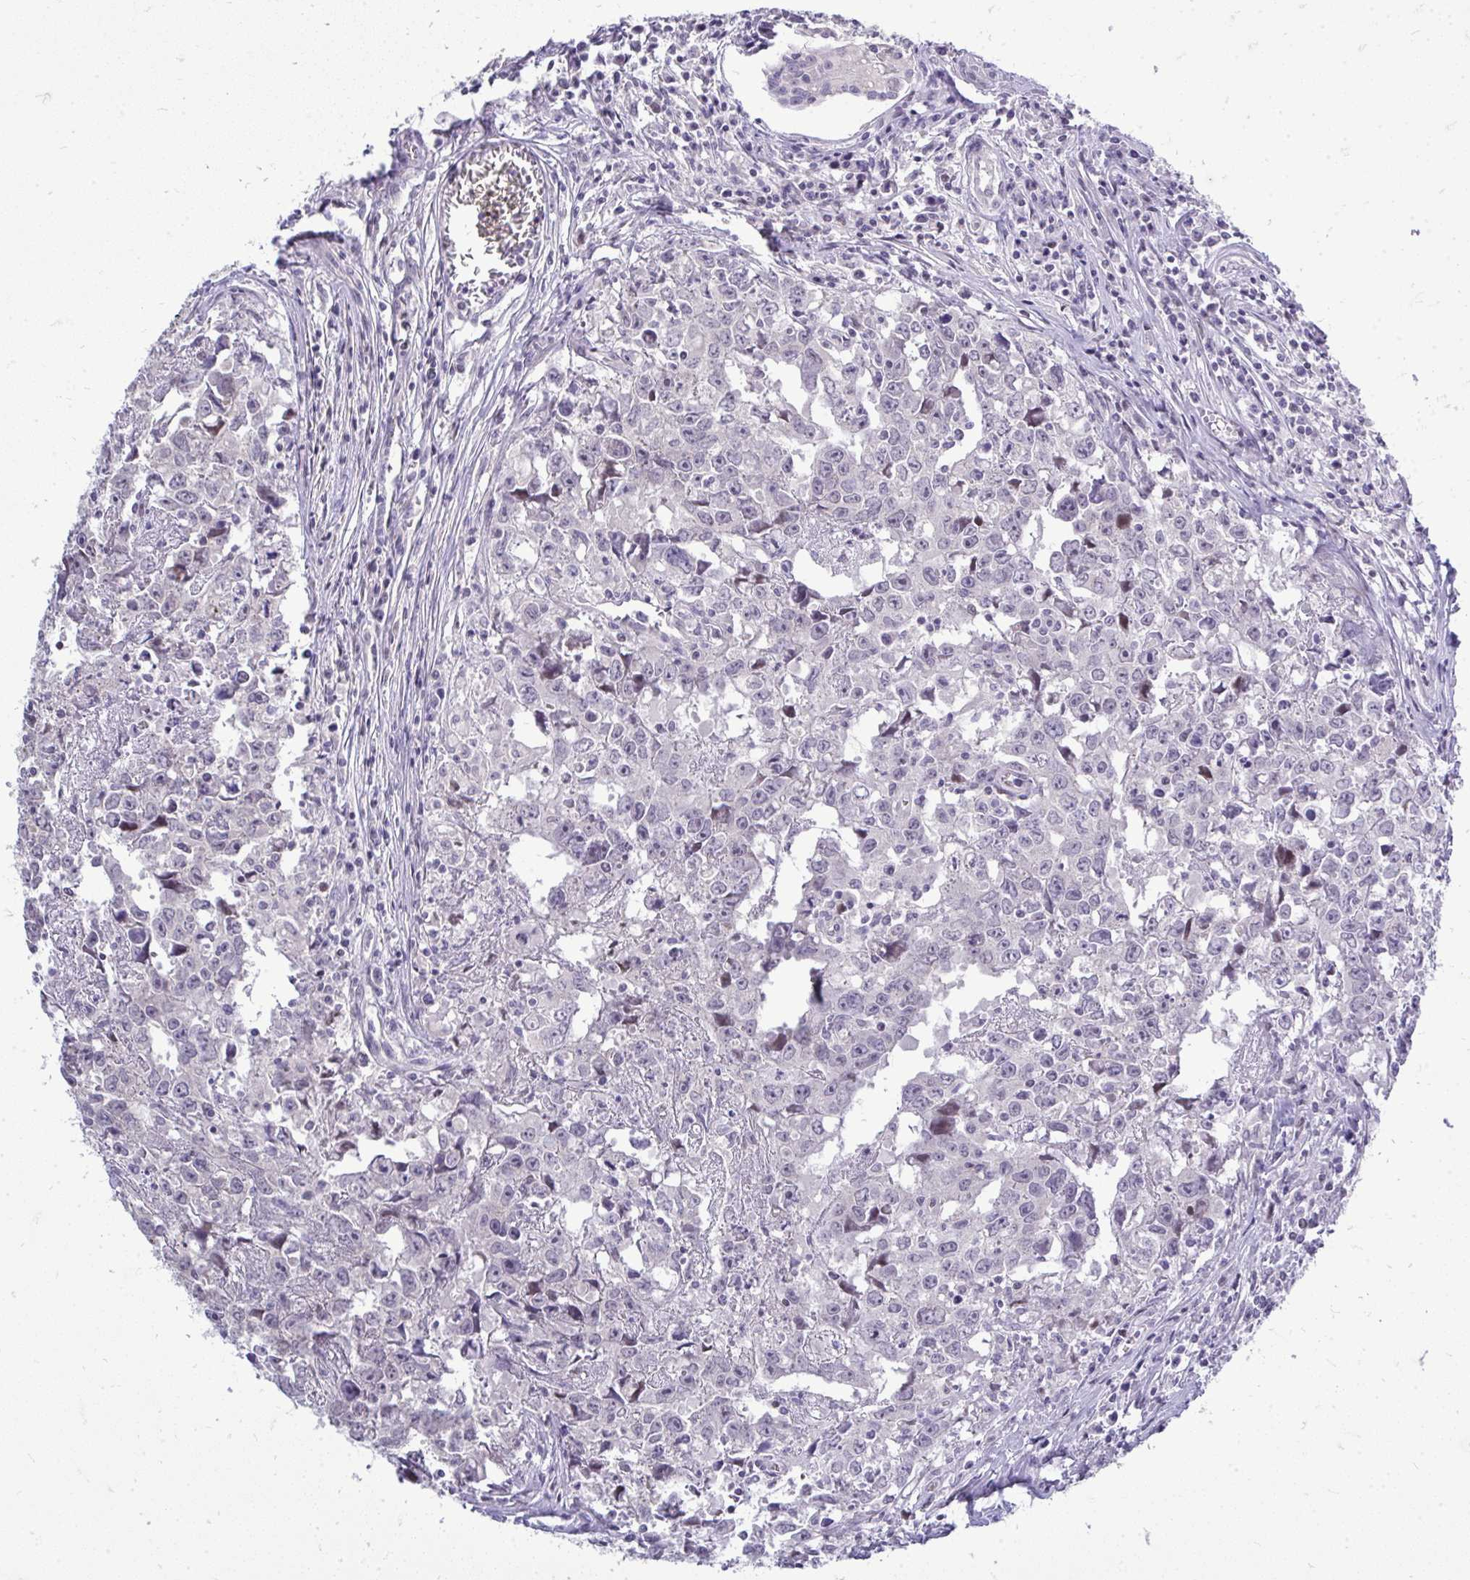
{"staining": {"intensity": "negative", "quantity": "none", "location": "none"}, "tissue": "testis cancer", "cell_type": "Tumor cells", "image_type": "cancer", "snomed": [{"axis": "morphology", "description": "Carcinoma, Embryonal, NOS"}, {"axis": "topography", "description": "Testis"}], "caption": "DAB immunohistochemical staining of human testis cancer (embryonal carcinoma) exhibits no significant positivity in tumor cells.", "gene": "OR8D1", "patient": {"sex": "male", "age": 22}}